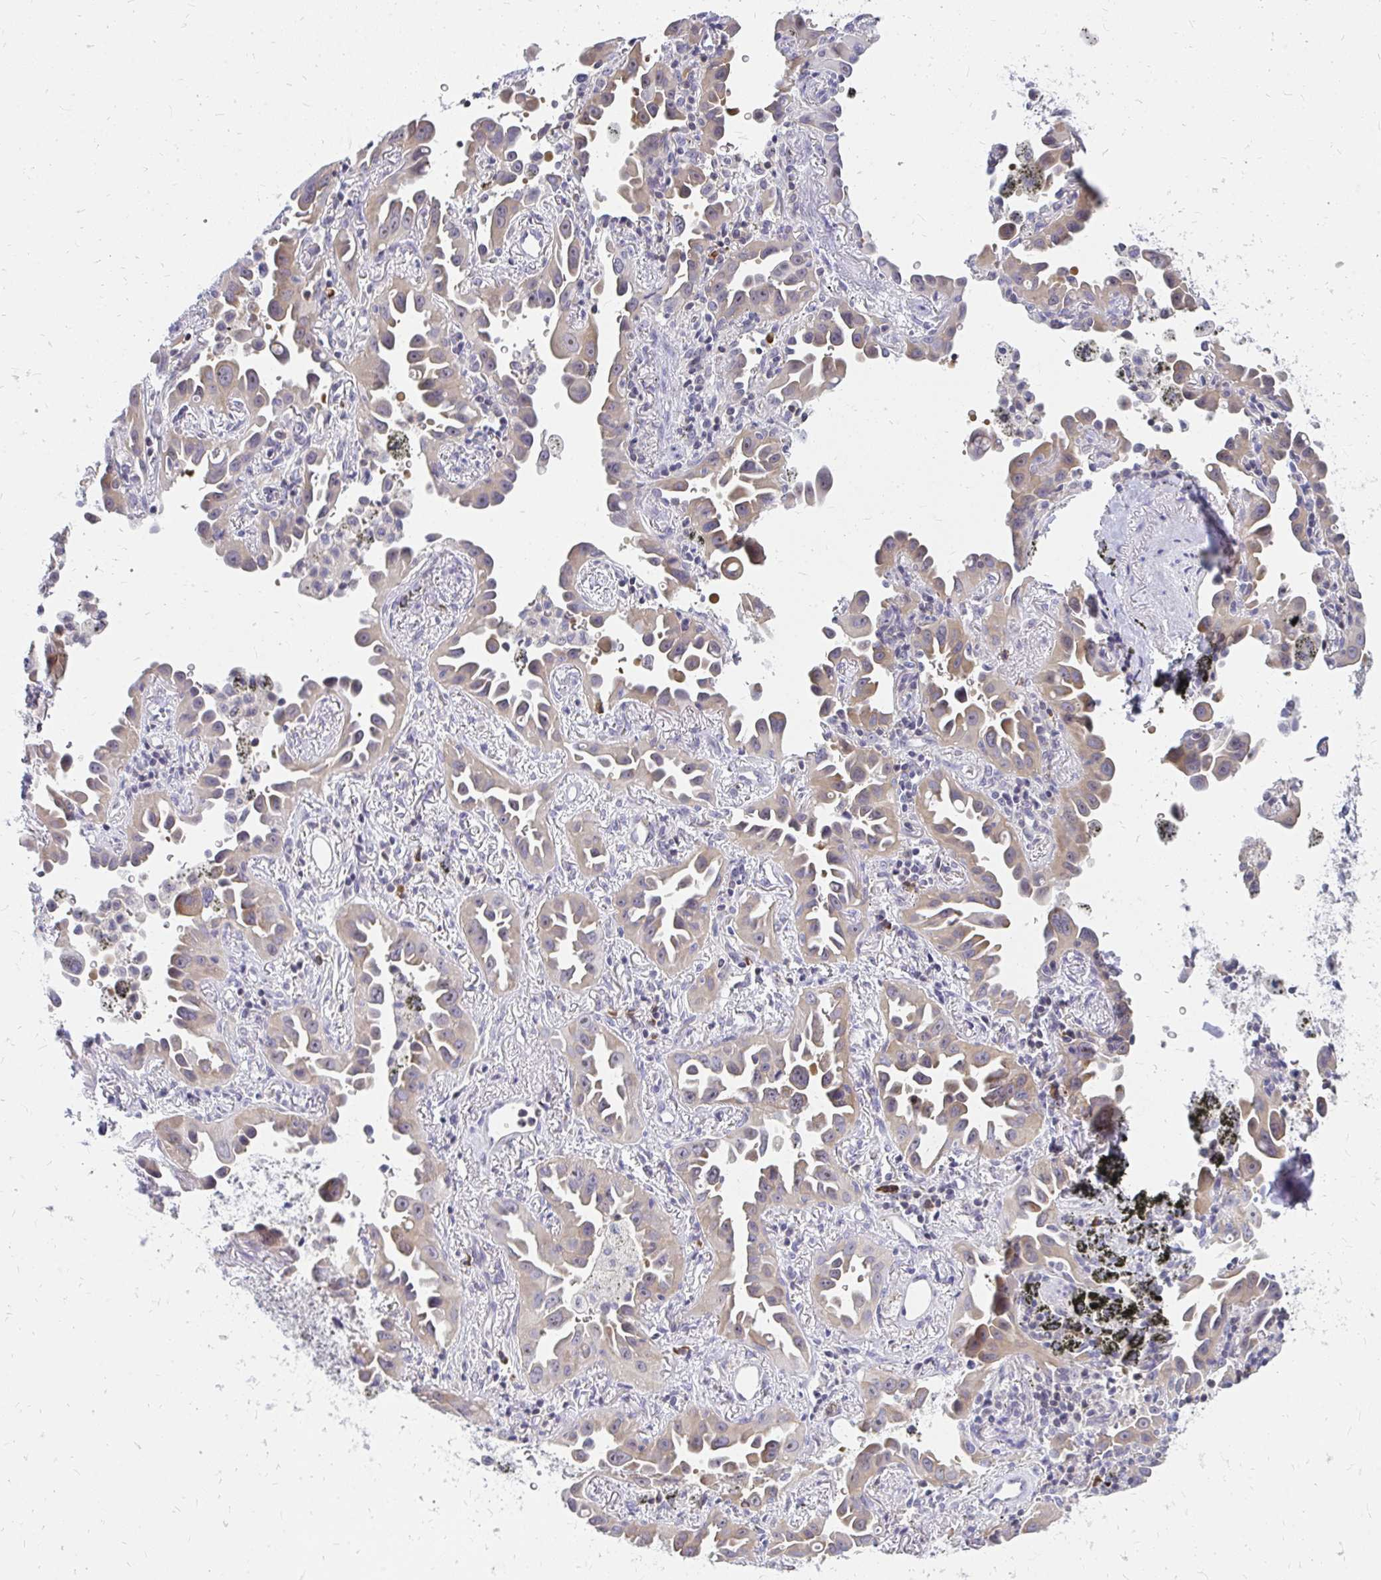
{"staining": {"intensity": "weak", "quantity": ">75%", "location": "cytoplasmic/membranous"}, "tissue": "lung cancer", "cell_type": "Tumor cells", "image_type": "cancer", "snomed": [{"axis": "morphology", "description": "Adenocarcinoma, NOS"}, {"axis": "topography", "description": "Lung"}], "caption": "Brown immunohistochemical staining in human lung cancer (adenocarcinoma) exhibits weak cytoplasmic/membranous expression in about >75% of tumor cells.", "gene": "FAM9A", "patient": {"sex": "male", "age": 68}}